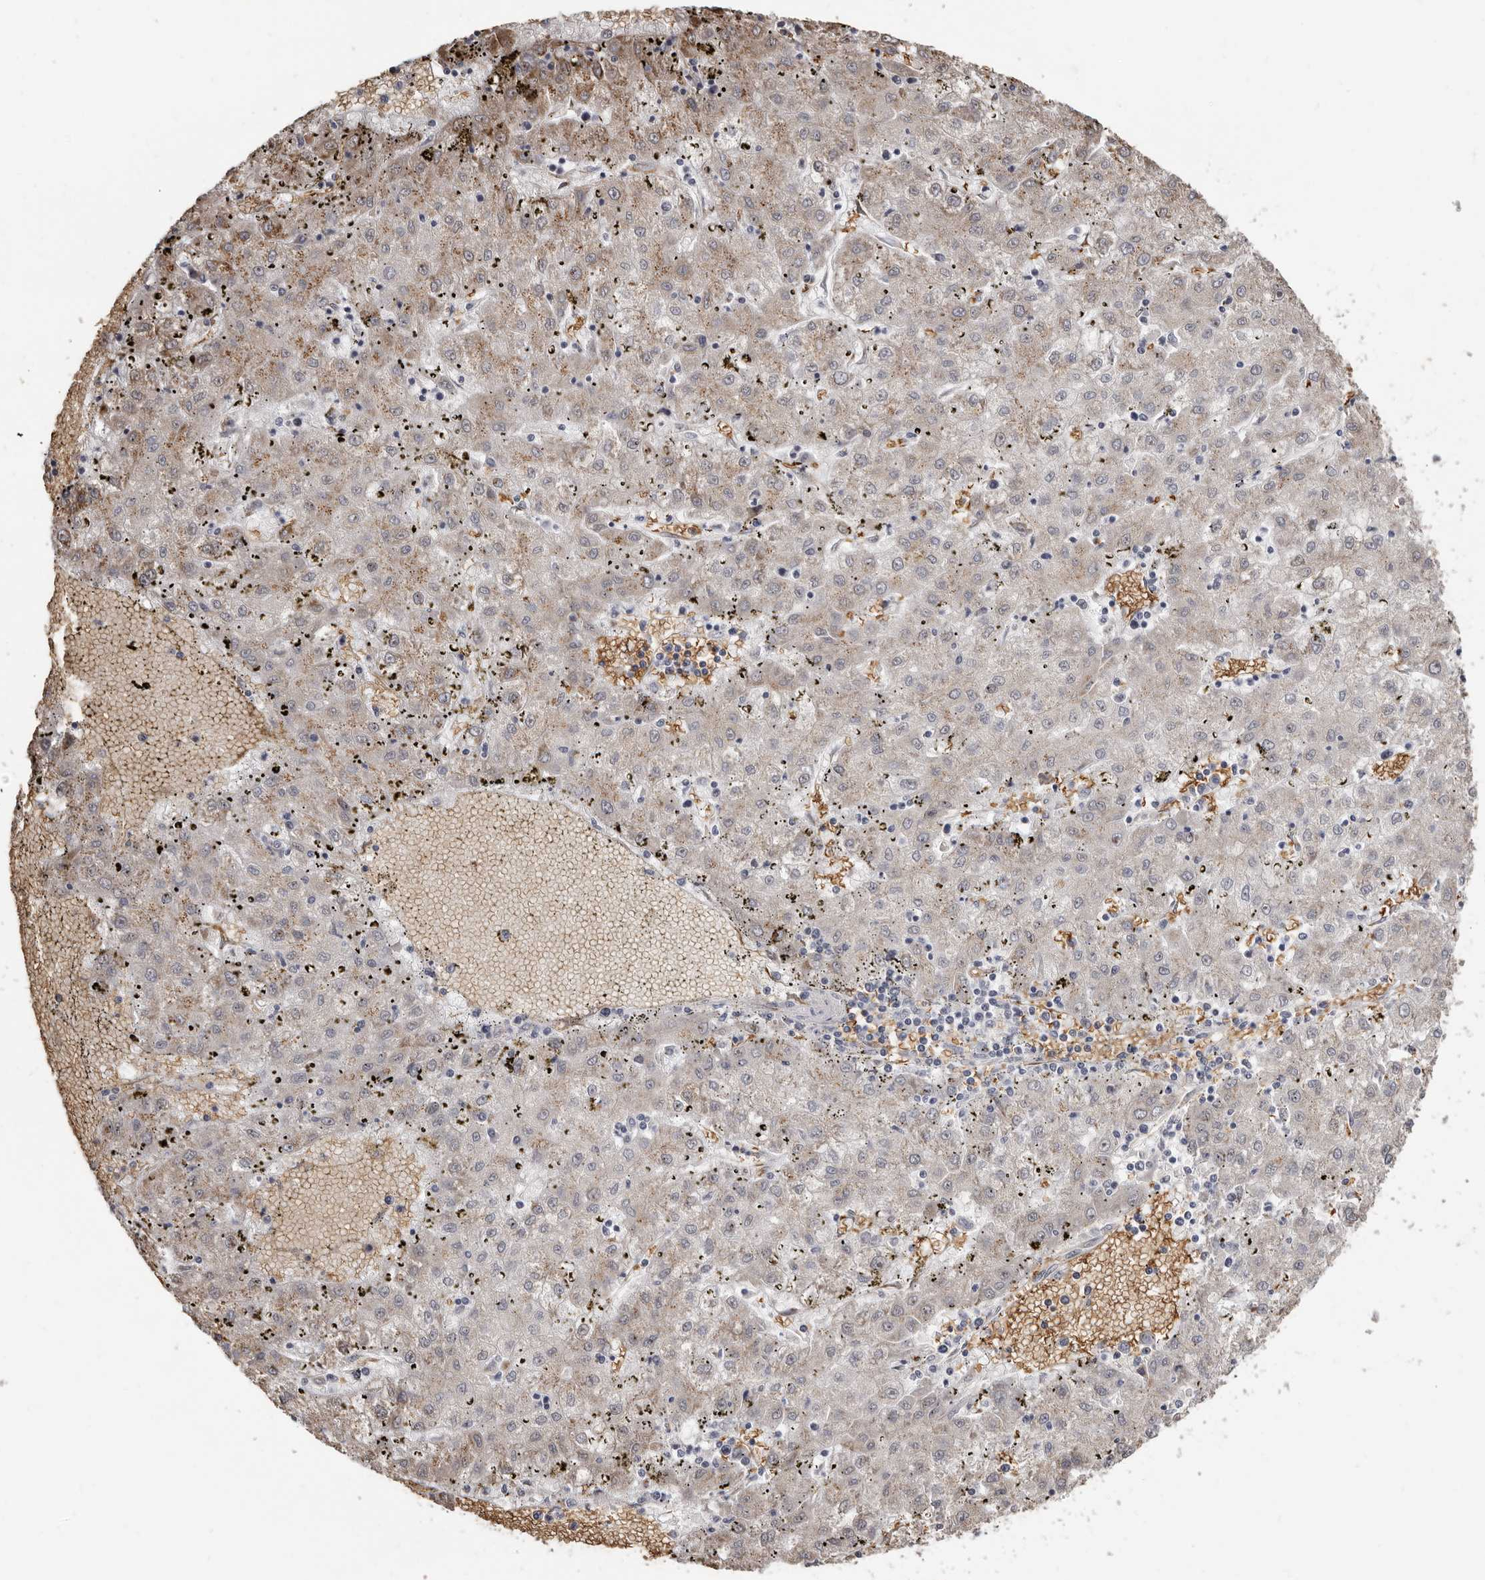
{"staining": {"intensity": "weak", "quantity": ">75%", "location": "cytoplasmic/membranous"}, "tissue": "liver cancer", "cell_type": "Tumor cells", "image_type": "cancer", "snomed": [{"axis": "morphology", "description": "Carcinoma, Hepatocellular, NOS"}, {"axis": "topography", "description": "Liver"}], "caption": "This is an image of immunohistochemistry (IHC) staining of liver cancer, which shows weak expression in the cytoplasmic/membranous of tumor cells.", "gene": "ENTREP1", "patient": {"sex": "male", "age": 72}}